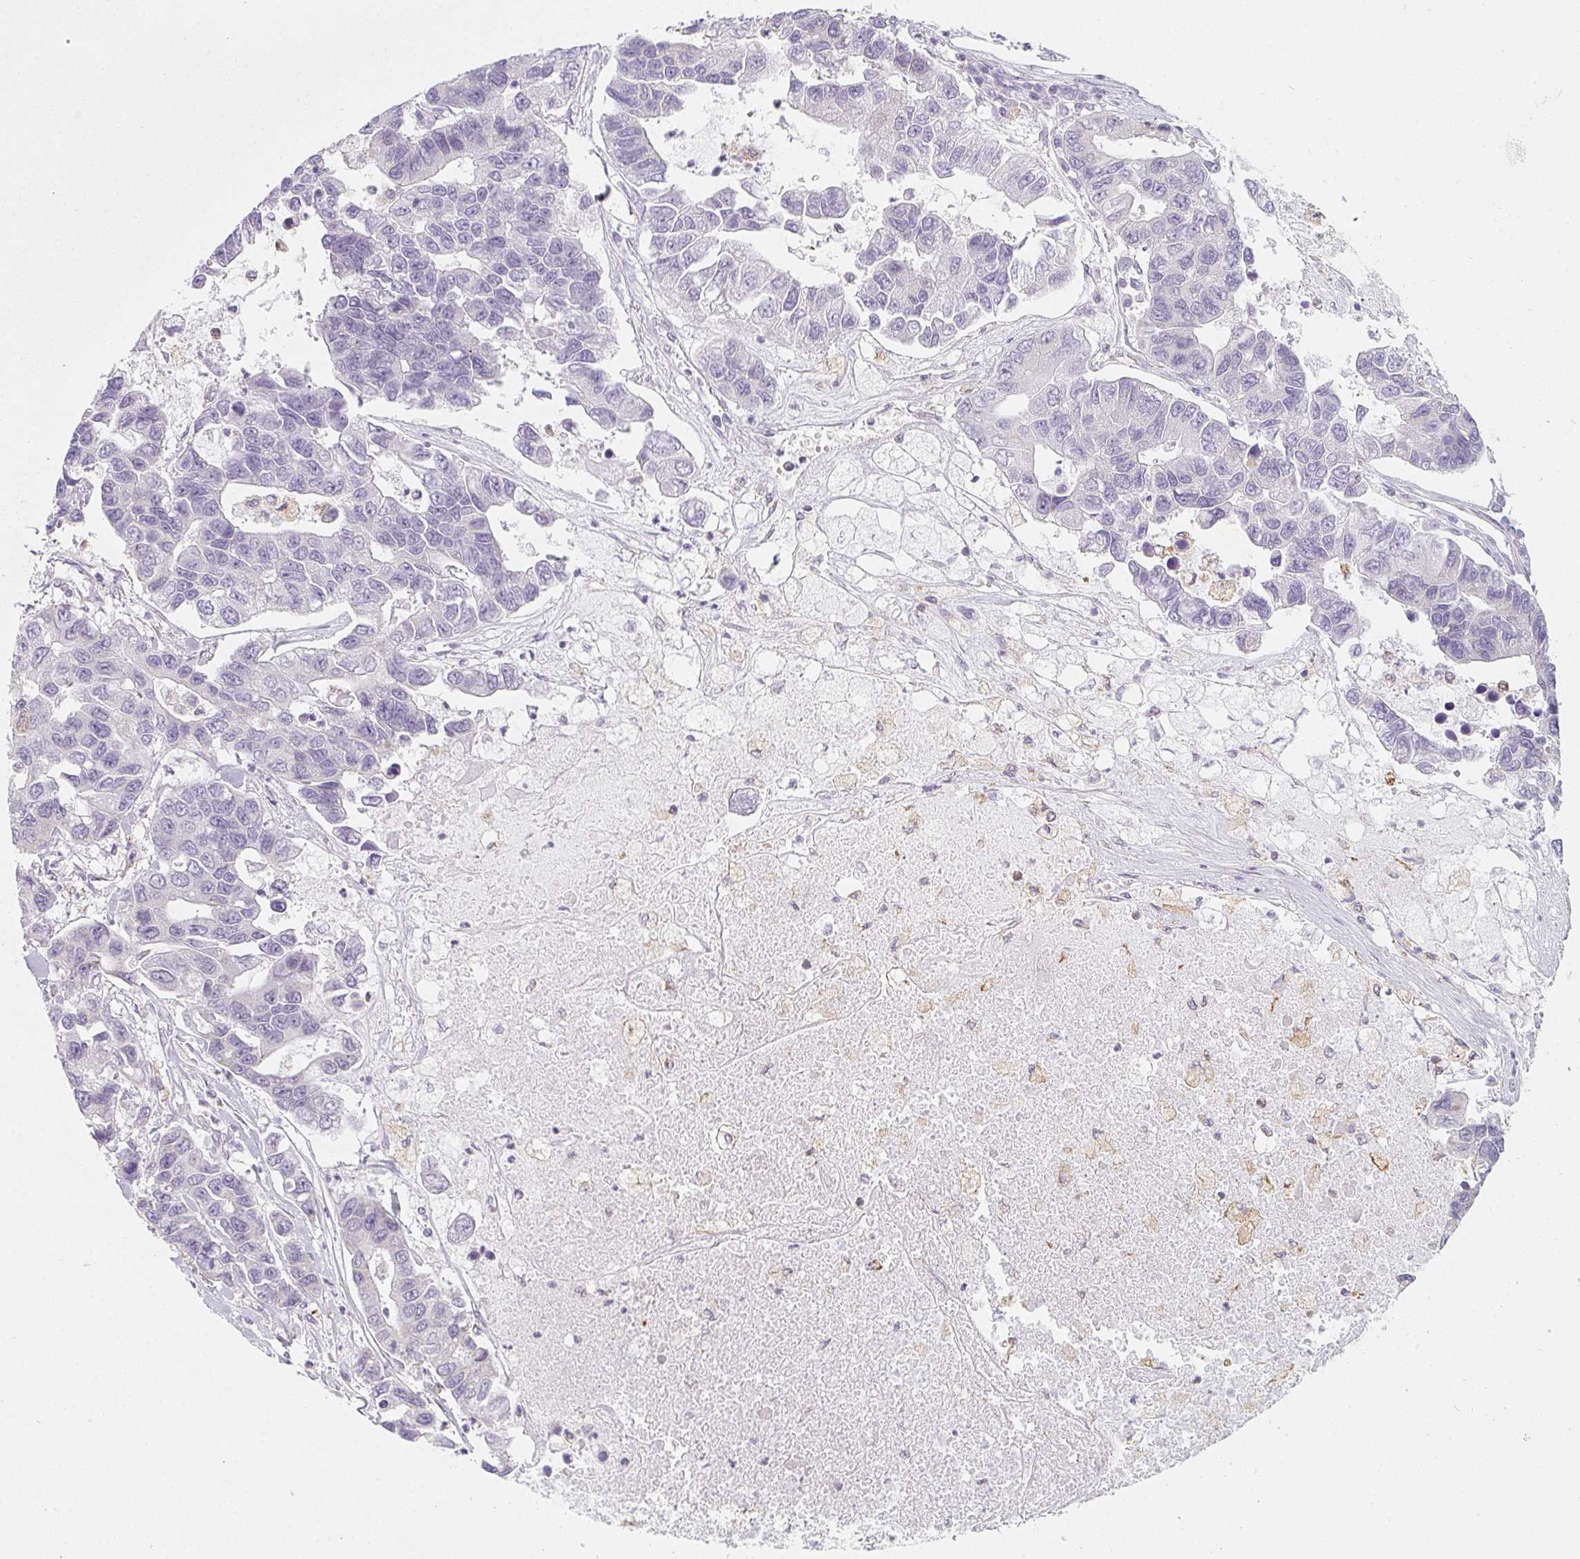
{"staining": {"intensity": "negative", "quantity": "none", "location": "none"}, "tissue": "lung cancer", "cell_type": "Tumor cells", "image_type": "cancer", "snomed": [{"axis": "morphology", "description": "Adenocarcinoma, NOS"}, {"axis": "topography", "description": "Bronchus"}, {"axis": "topography", "description": "Lung"}], "caption": "Adenocarcinoma (lung) was stained to show a protein in brown. There is no significant positivity in tumor cells.", "gene": "SOAT1", "patient": {"sex": "female", "age": 51}}